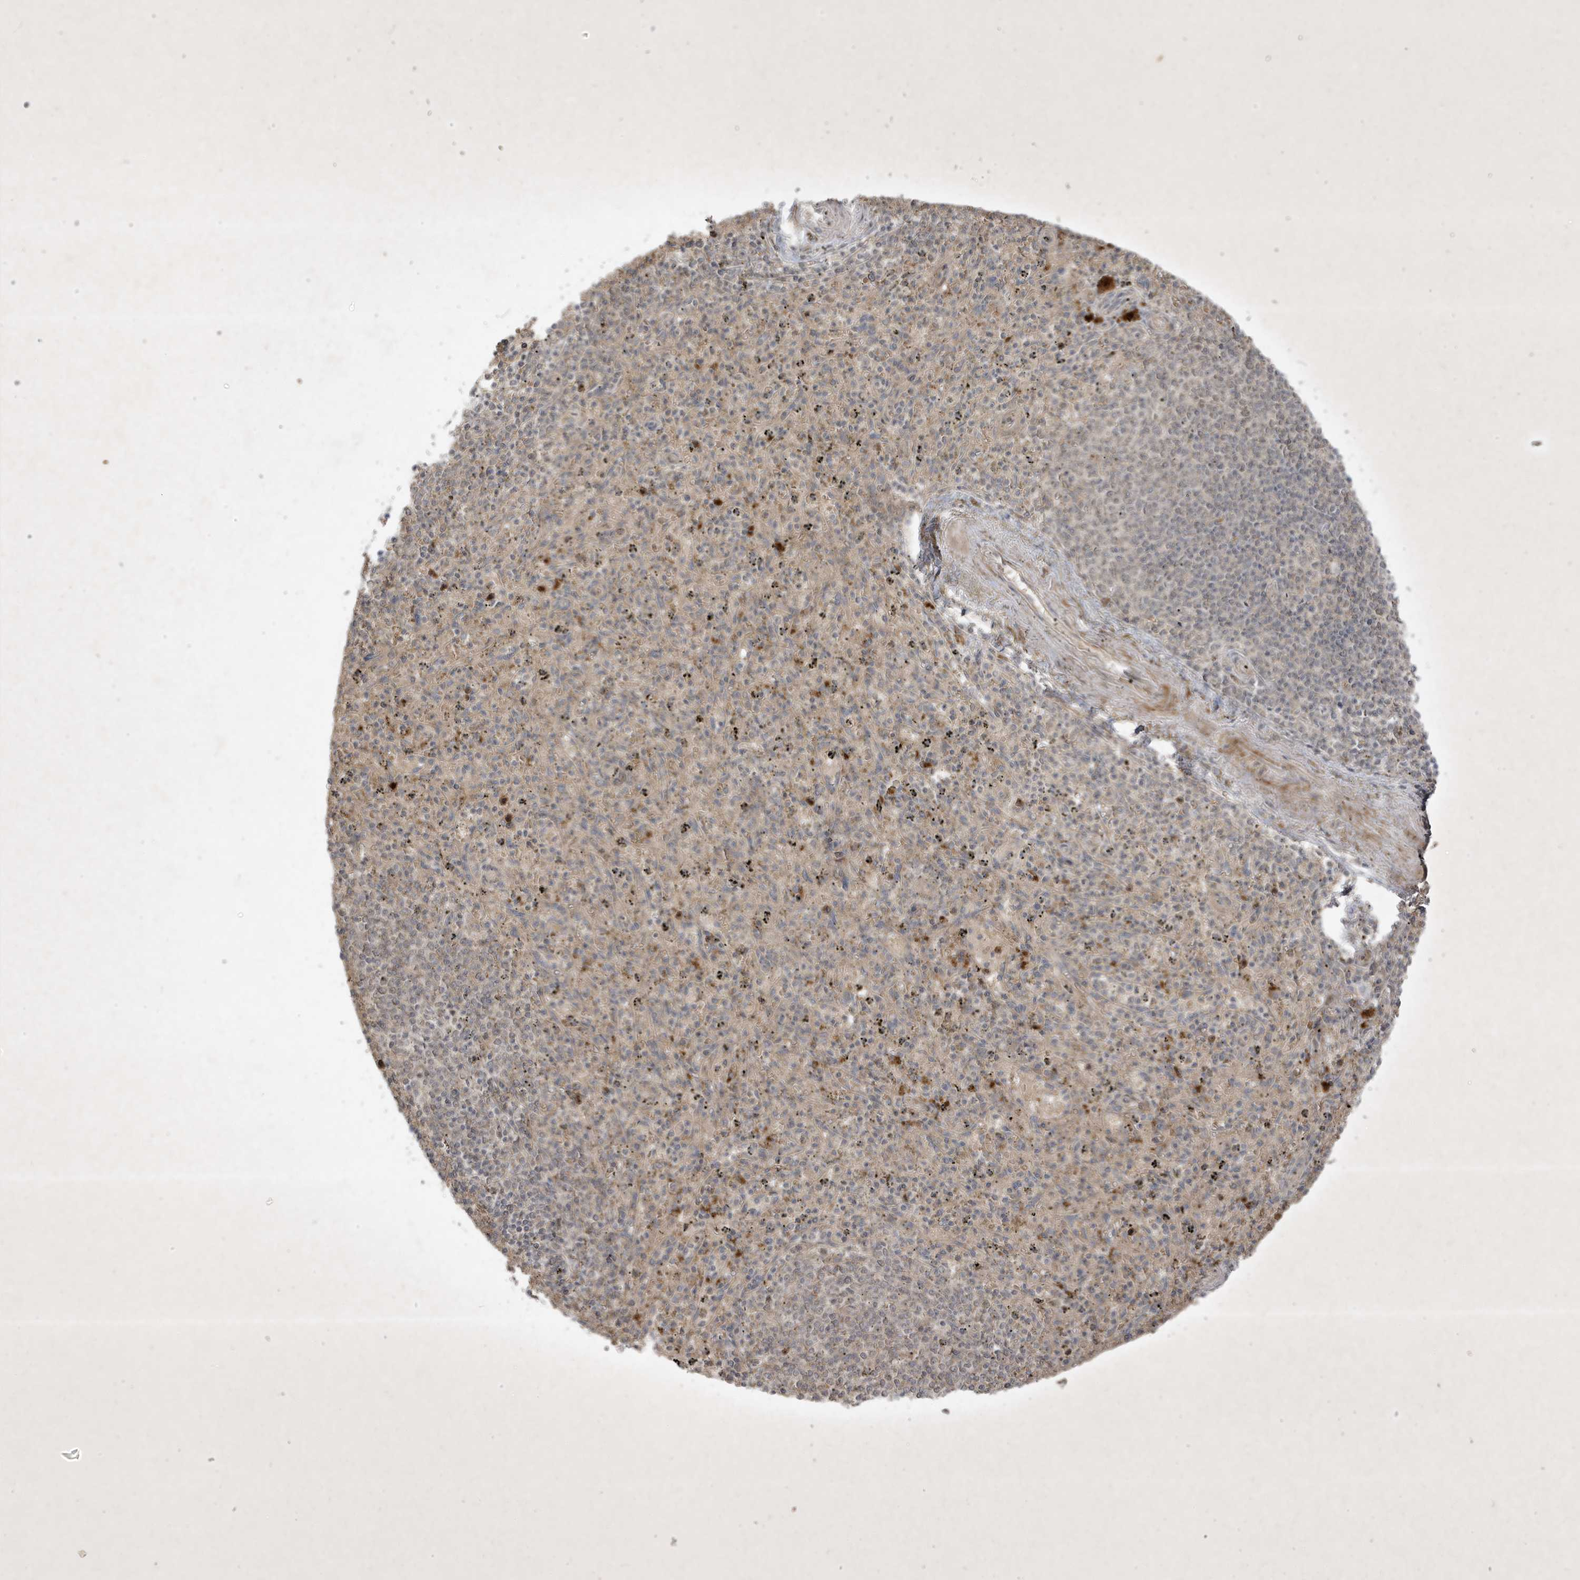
{"staining": {"intensity": "weak", "quantity": "<25%", "location": "cytoplasmic/membranous"}, "tissue": "spleen", "cell_type": "Cells in red pulp", "image_type": "normal", "snomed": [{"axis": "morphology", "description": "Normal tissue, NOS"}, {"axis": "topography", "description": "Spleen"}], "caption": "Protein analysis of benign spleen displays no significant expression in cells in red pulp. (DAB (3,3'-diaminobenzidine) immunohistochemistry (IHC) with hematoxylin counter stain).", "gene": "FAM83C", "patient": {"sex": "male", "age": 72}}